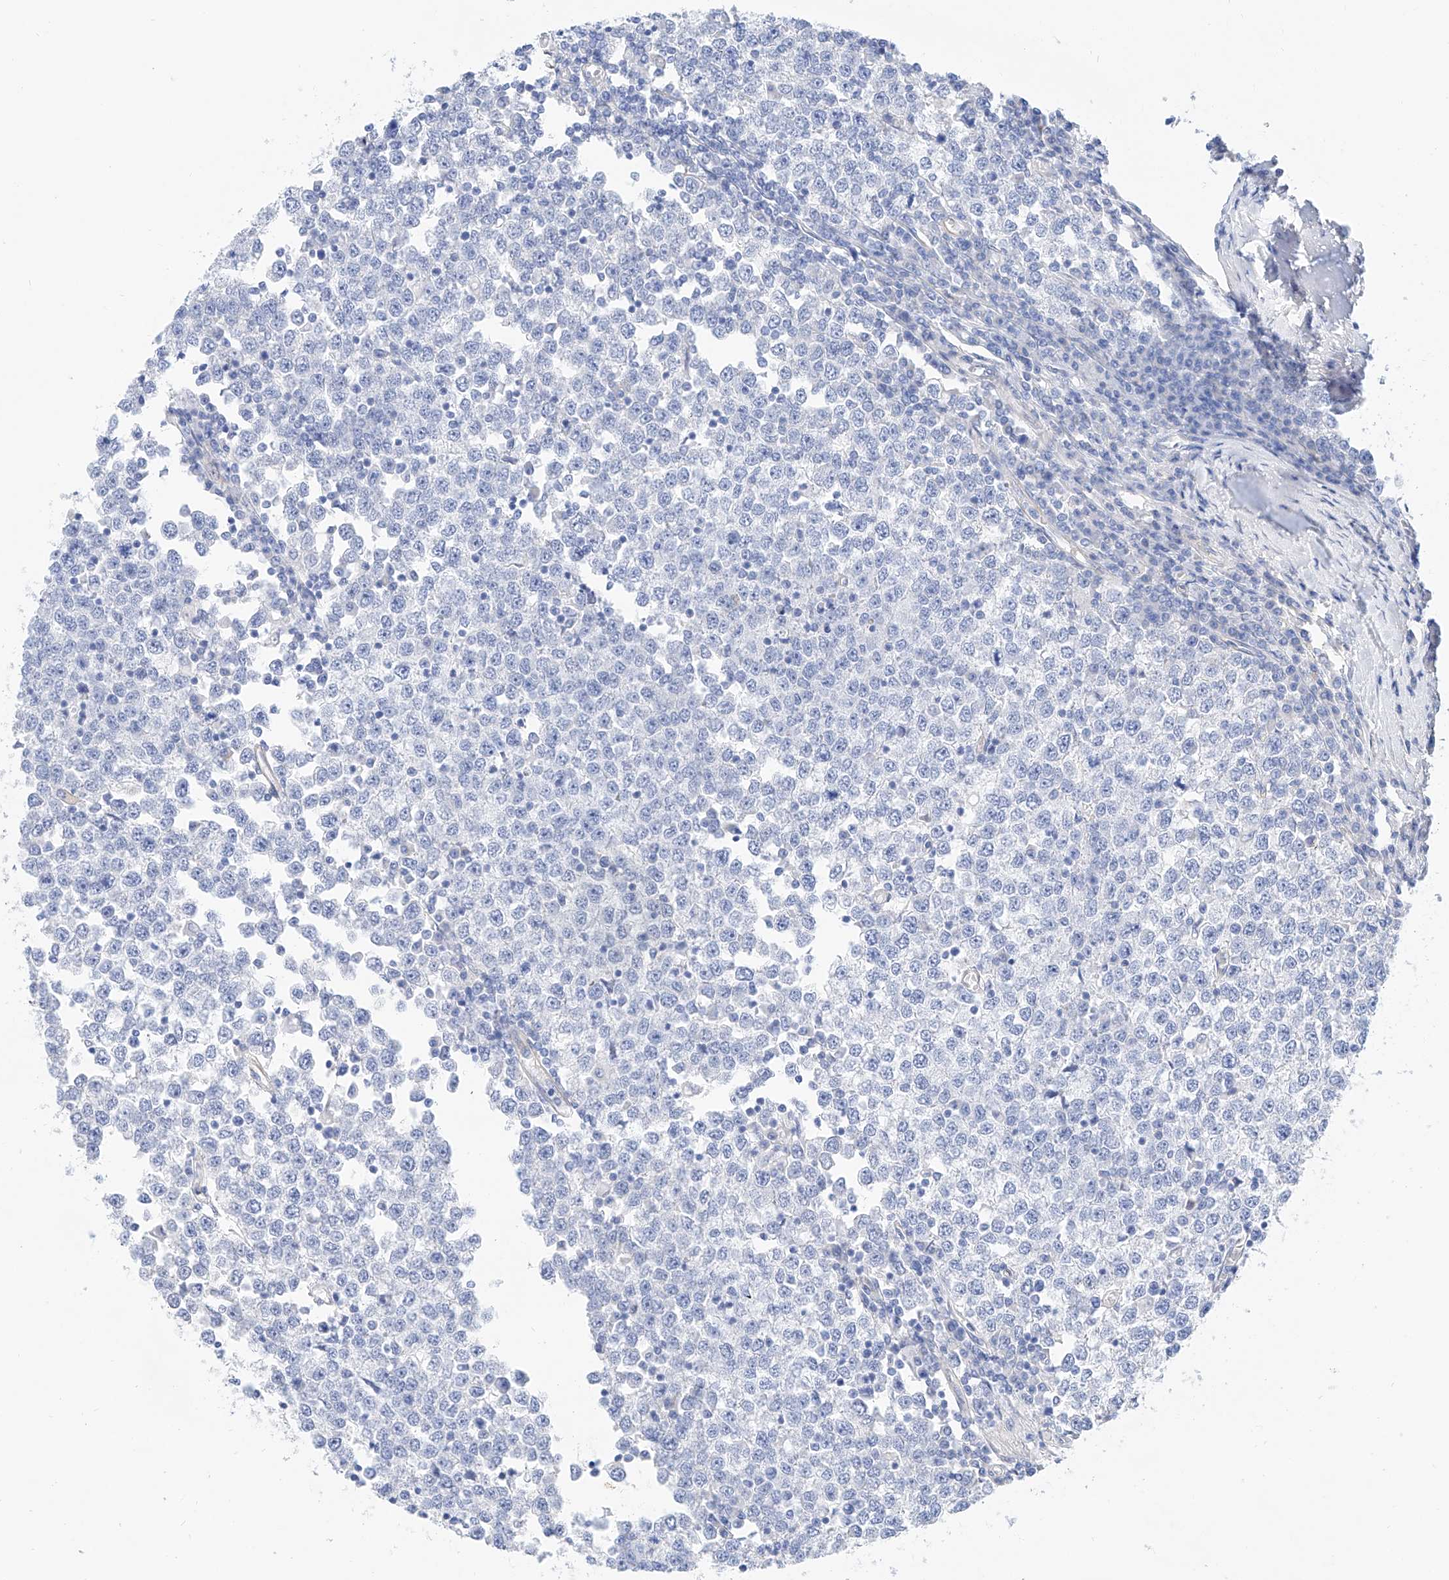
{"staining": {"intensity": "negative", "quantity": "none", "location": "none"}, "tissue": "testis cancer", "cell_type": "Tumor cells", "image_type": "cancer", "snomed": [{"axis": "morphology", "description": "Seminoma, NOS"}, {"axis": "topography", "description": "Testis"}], "caption": "An immunohistochemistry (IHC) photomicrograph of seminoma (testis) is shown. There is no staining in tumor cells of seminoma (testis). The staining is performed using DAB (3,3'-diaminobenzidine) brown chromogen with nuclei counter-stained in using hematoxylin.", "gene": "SBSPON", "patient": {"sex": "male", "age": 65}}